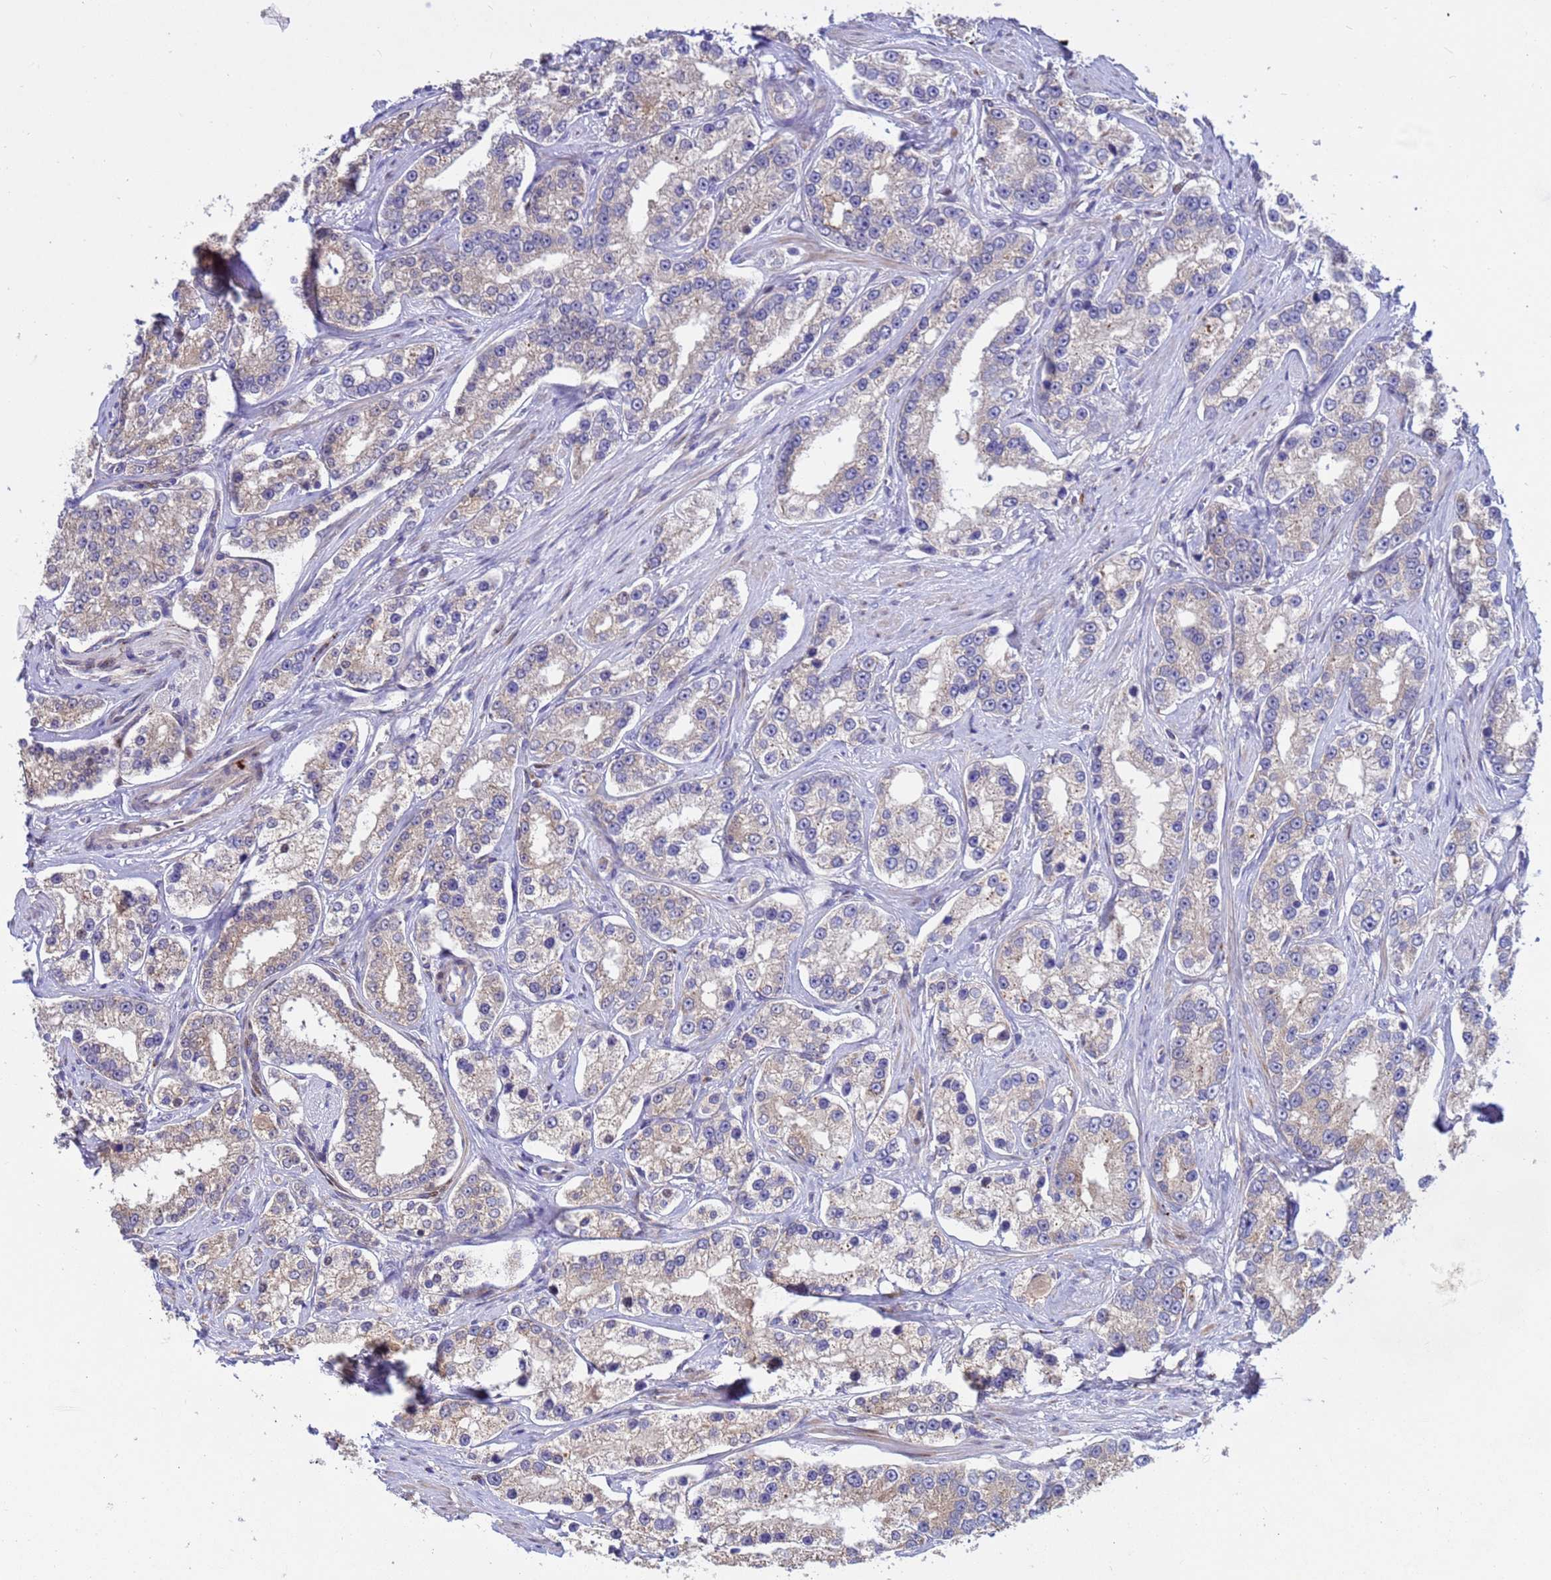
{"staining": {"intensity": "weak", "quantity": "<25%", "location": "cytoplasmic/membranous"}, "tissue": "prostate cancer", "cell_type": "Tumor cells", "image_type": "cancer", "snomed": [{"axis": "morphology", "description": "Normal tissue, NOS"}, {"axis": "morphology", "description": "Adenocarcinoma, High grade"}, {"axis": "topography", "description": "Prostate"}], "caption": "Image shows no significant protein expression in tumor cells of prostate cancer (high-grade adenocarcinoma).", "gene": "TUBGCP3", "patient": {"sex": "male", "age": 83}}